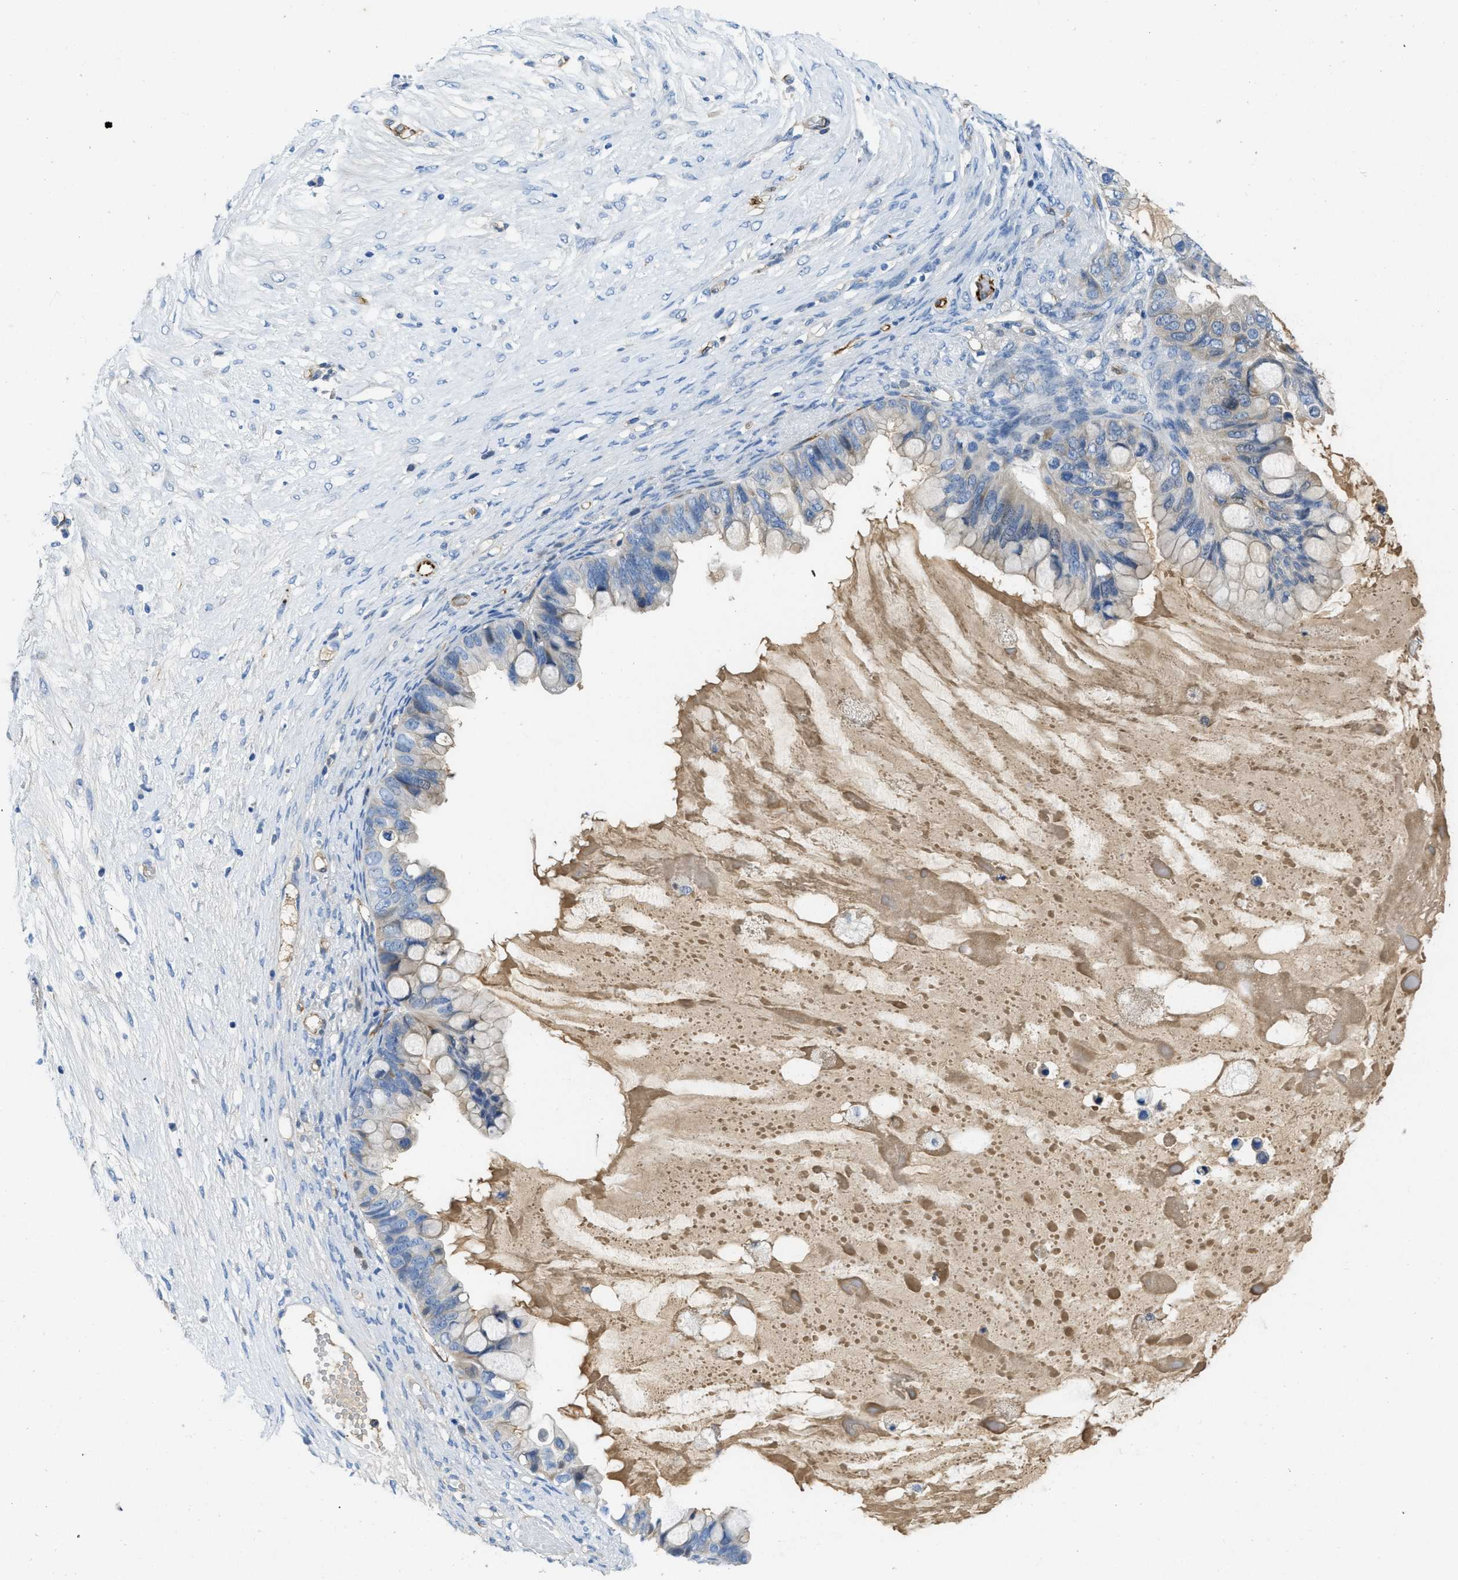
{"staining": {"intensity": "weak", "quantity": "<25%", "location": "cytoplasmic/membranous"}, "tissue": "ovarian cancer", "cell_type": "Tumor cells", "image_type": "cancer", "snomed": [{"axis": "morphology", "description": "Cystadenocarcinoma, mucinous, NOS"}, {"axis": "topography", "description": "Ovary"}], "caption": "Ovarian cancer (mucinous cystadenocarcinoma) was stained to show a protein in brown. There is no significant staining in tumor cells. The staining is performed using DAB (3,3'-diaminobenzidine) brown chromogen with nuclei counter-stained in using hematoxylin.", "gene": "SPEG", "patient": {"sex": "female", "age": 80}}